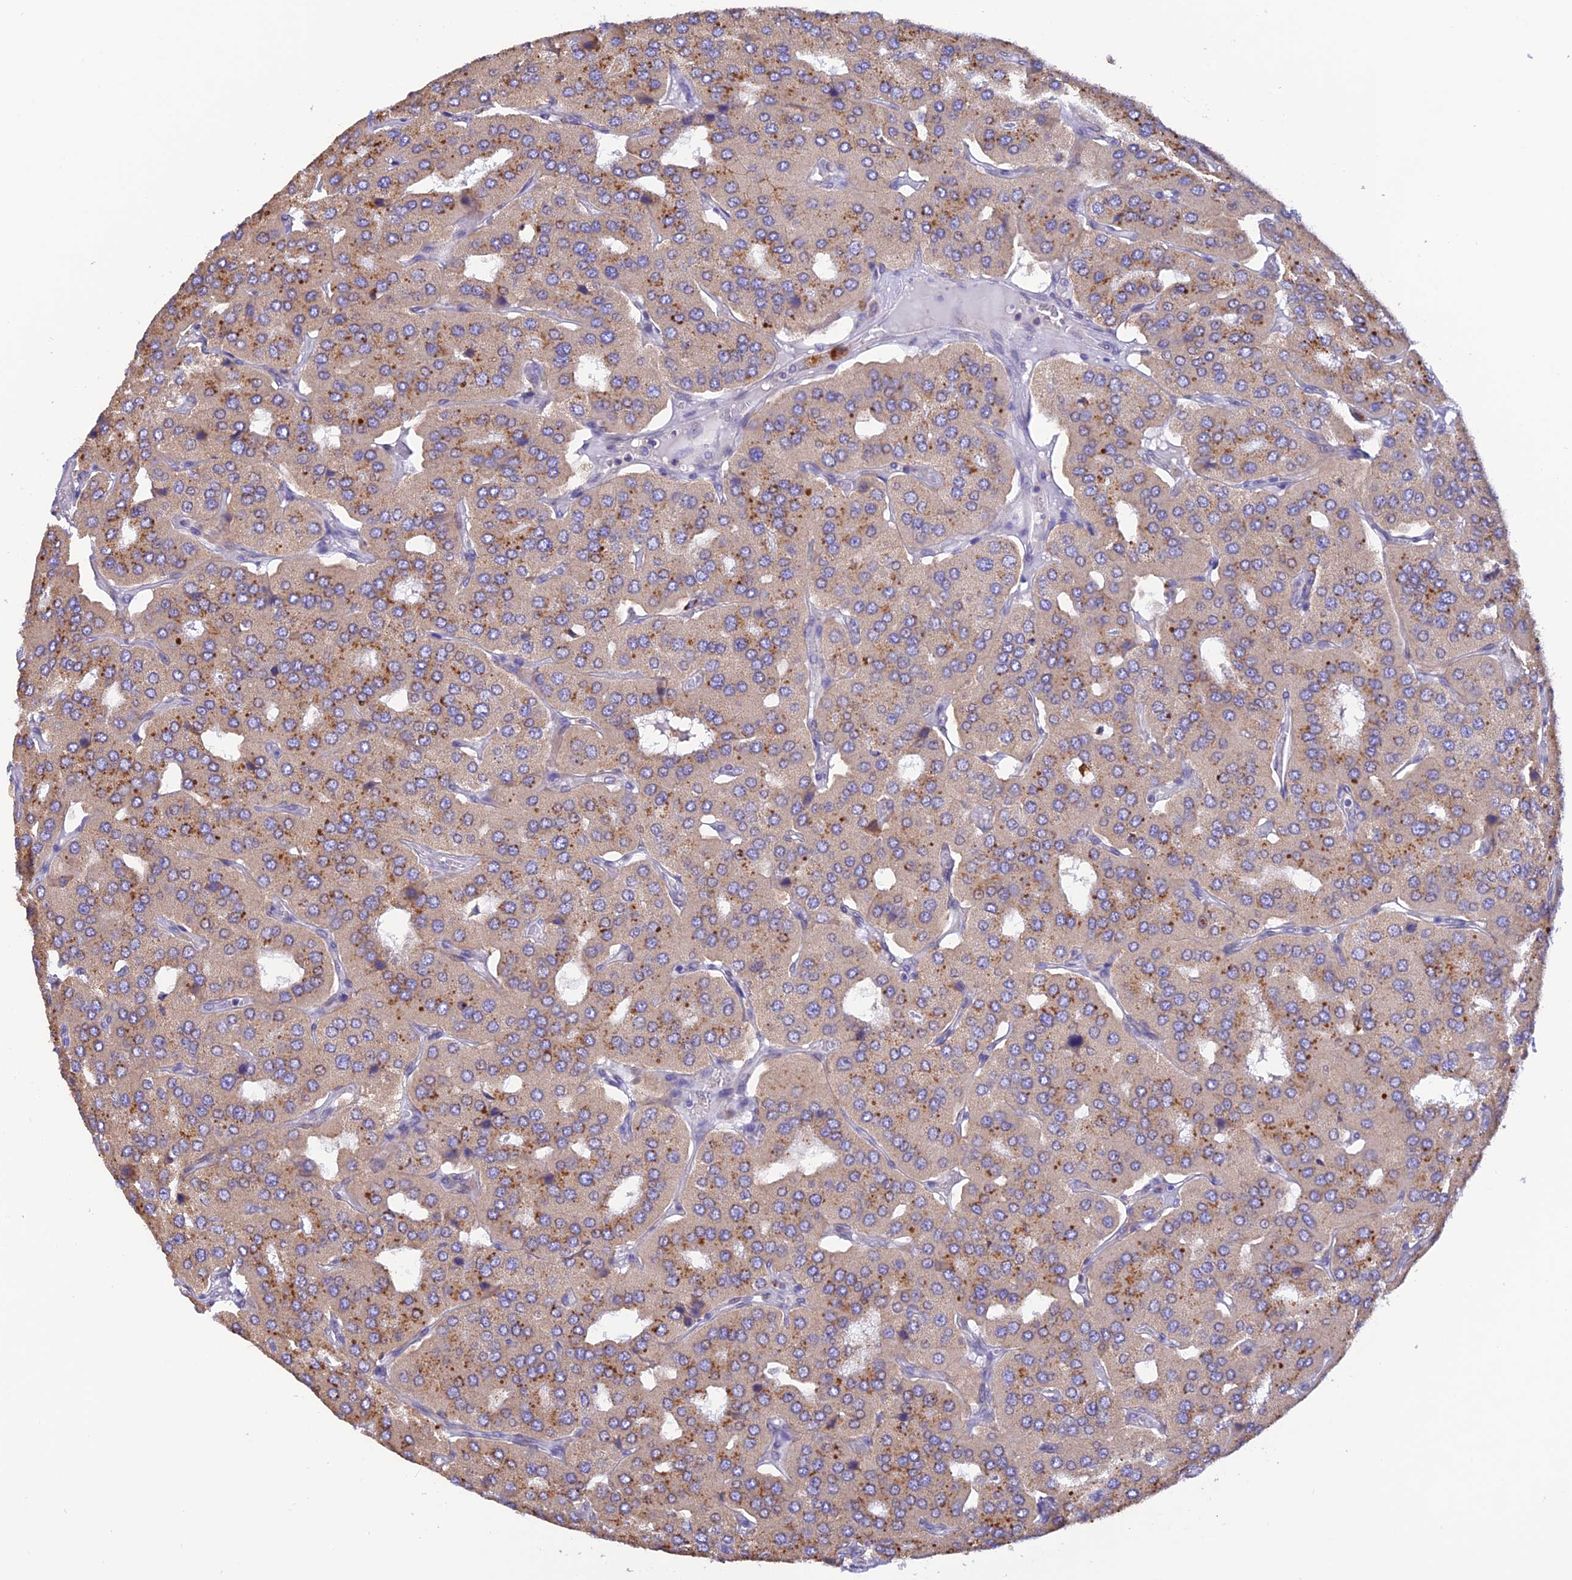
{"staining": {"intensity": "moderate", "quantity": "25%-75%", "location": "cytoplasmic/membranous"}, "tissue": "parathyroid gland", "cell_type": "Glandular cells", "image_type": "normal", "snomed": [{"axis": "morphology", "description": "Normal tissue, NOS"}, {"axis": "morphology", "description": "Adenoma, NOS"}, {"axis": "topography", "description": "Parathyroid gland"}], "caption": "Unremarkable parathyroid gland shows moderate cytoplasmic/membranous positivity in about 25%-75% of glandular cells The protein of interest is shown in brown color, while the nuclei are stained blue..", "gene": "ENSG00000255439", "patient": {"sex": "female", "age": 86}}